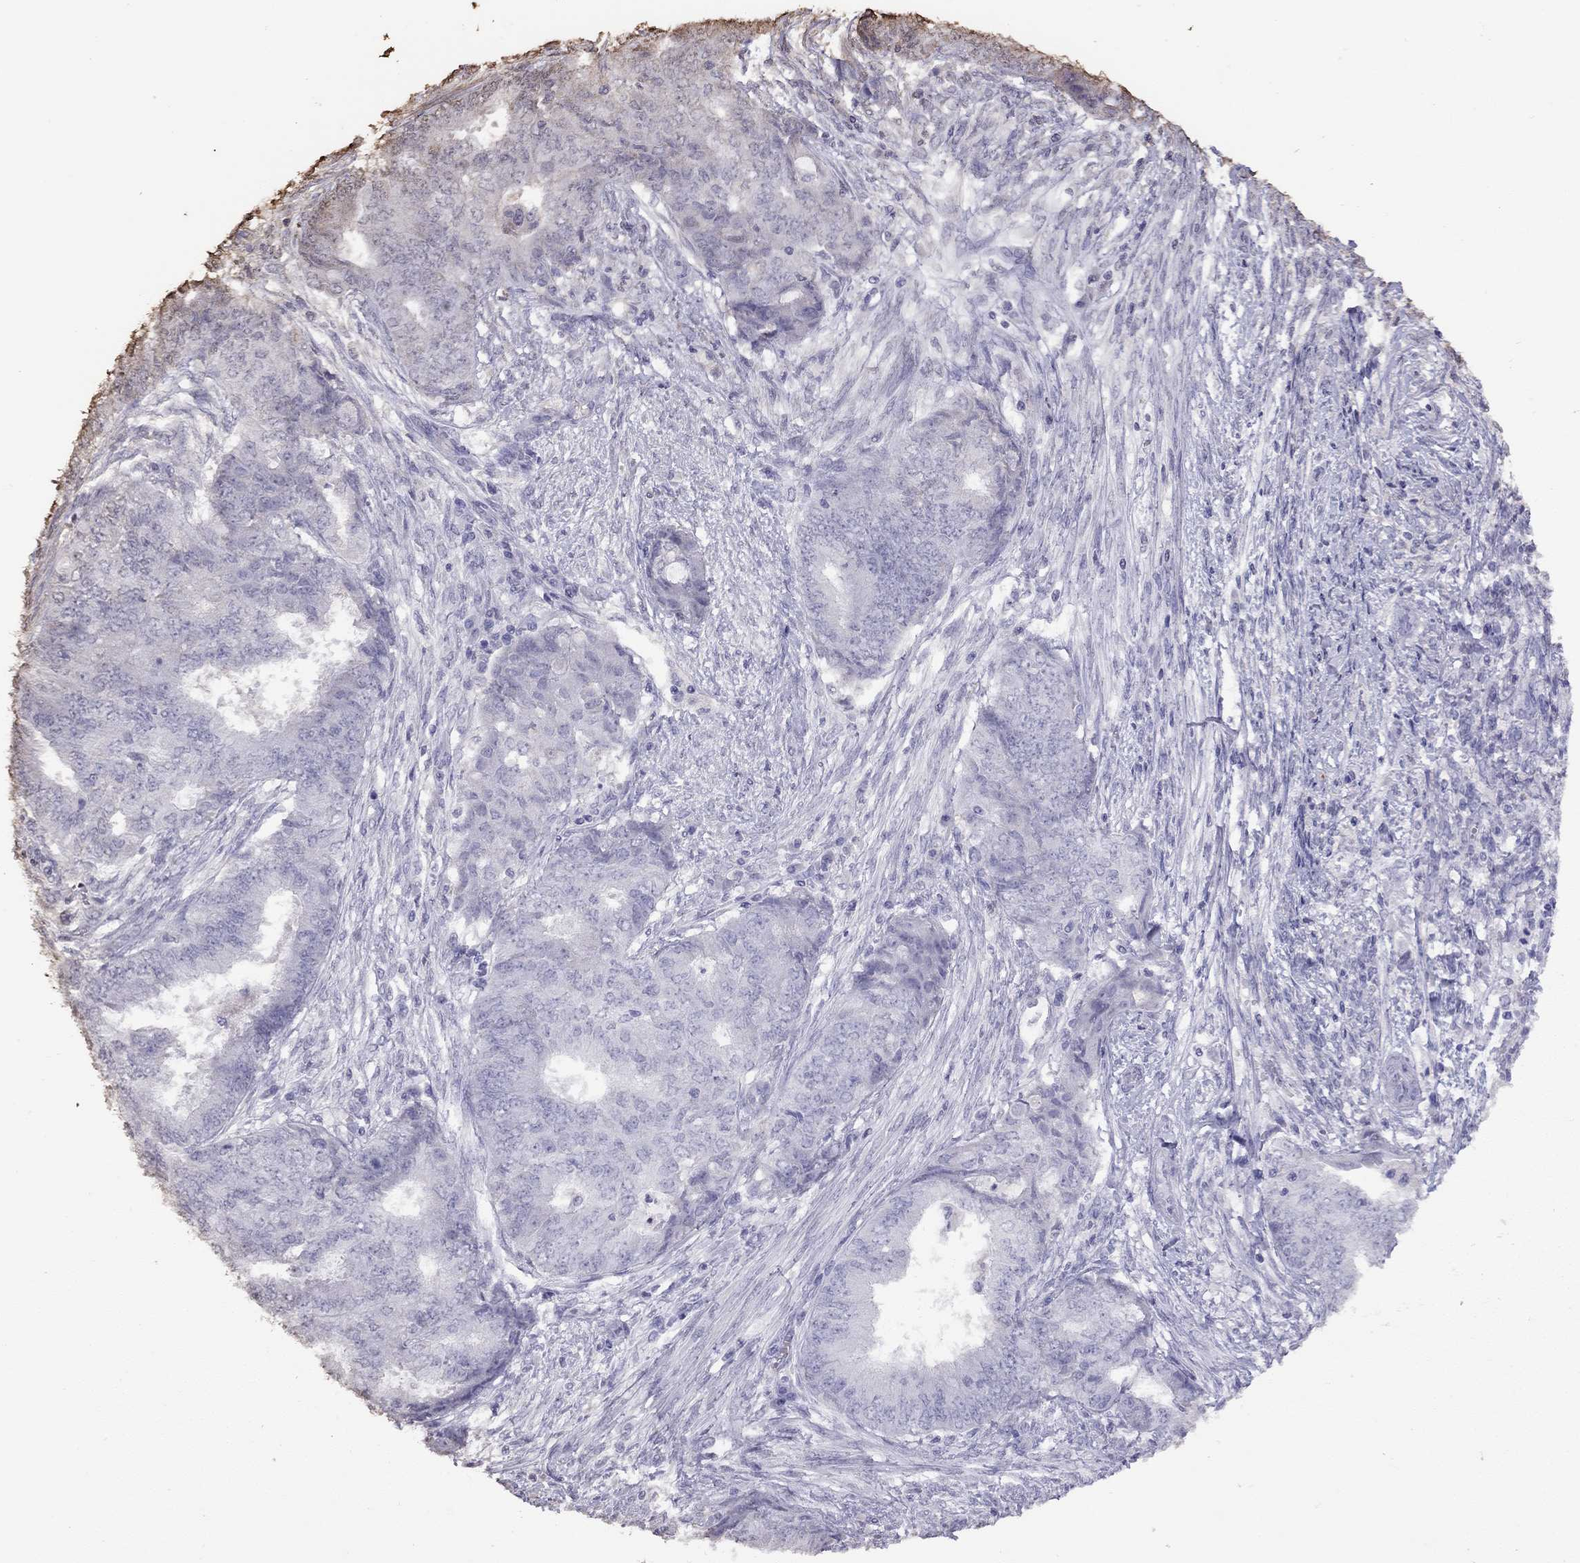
{"staining": {"intensity": "negative", "quantity": "none", "location": "none"}, "tissue": "endometrial cancer", "cell_type": "Tumor cells", "image_type": "cancer", "snomed": [{"axis": "morphology", "description": "Adenocarcinoma, NOS"}, {"axis": "topography", "description": "Endometrium"}], "caption": "A high-resolution image shows IHC staining of adenocarcinoma (endometrial), which shows no significant staining in tumor cells. (DAB IHC visualized using brightfield microscopy, high magnification).", "gene": "SUN3", "patient": {"sex": "female", "age": 62}}